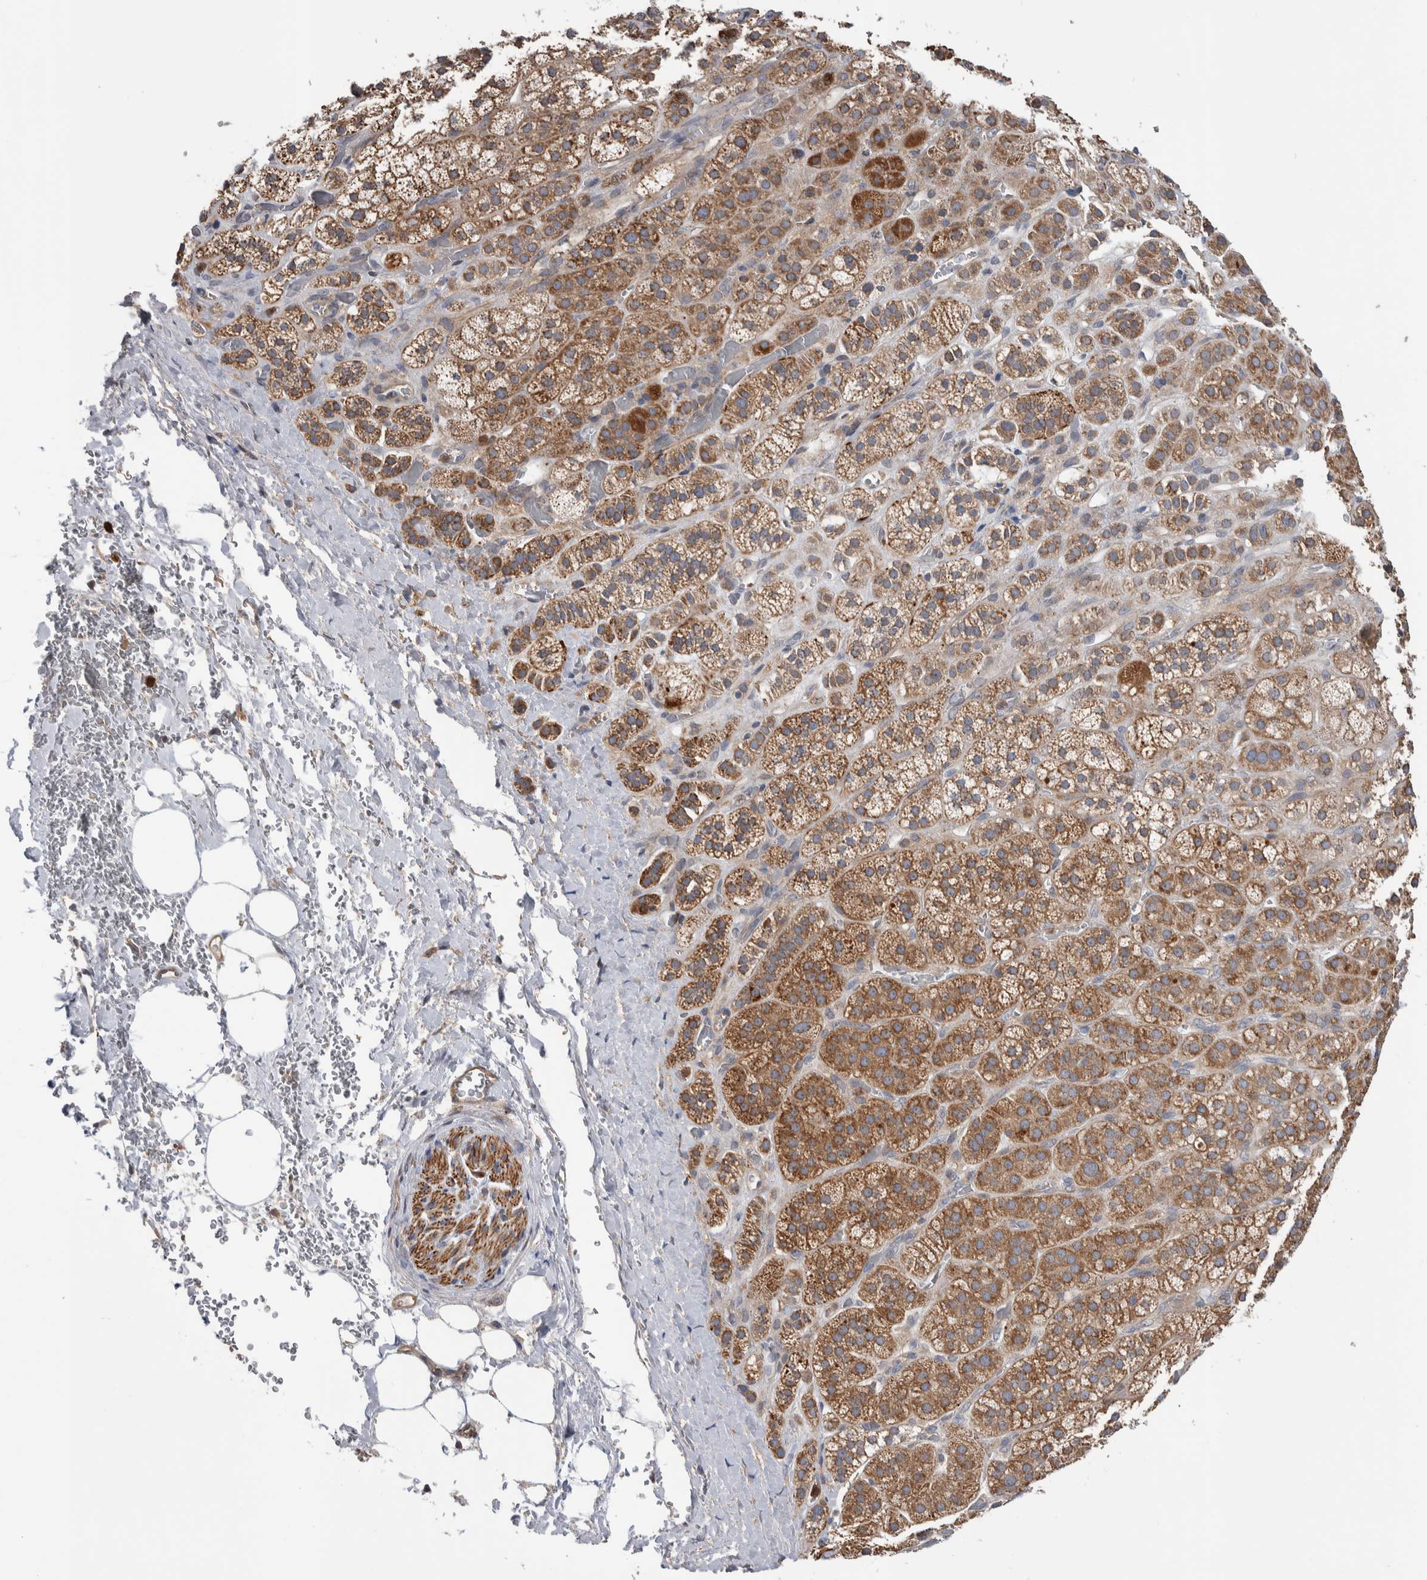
{"staining": {"intensity": "moderate", "quantity": ">75%", "location": "cytoplasmic/membranous"}, "tissue": "adrenal gland", "cell_type": "Glandular cells", "image_type": "normal", "snomed": [{"axis": "morphology", "description": "Normal tissue, NOS"}, {"axis": "topography", "description": "Adrenal gland"}], "caption": "This is a micrograph of immunohistochemistry staining of benign adrenal gland, which shows moderate staining in the cytoplasmic/membranous of glandular cells.", "gene": "SDCBP", "patient": {"sex": "male", "age": 56}}